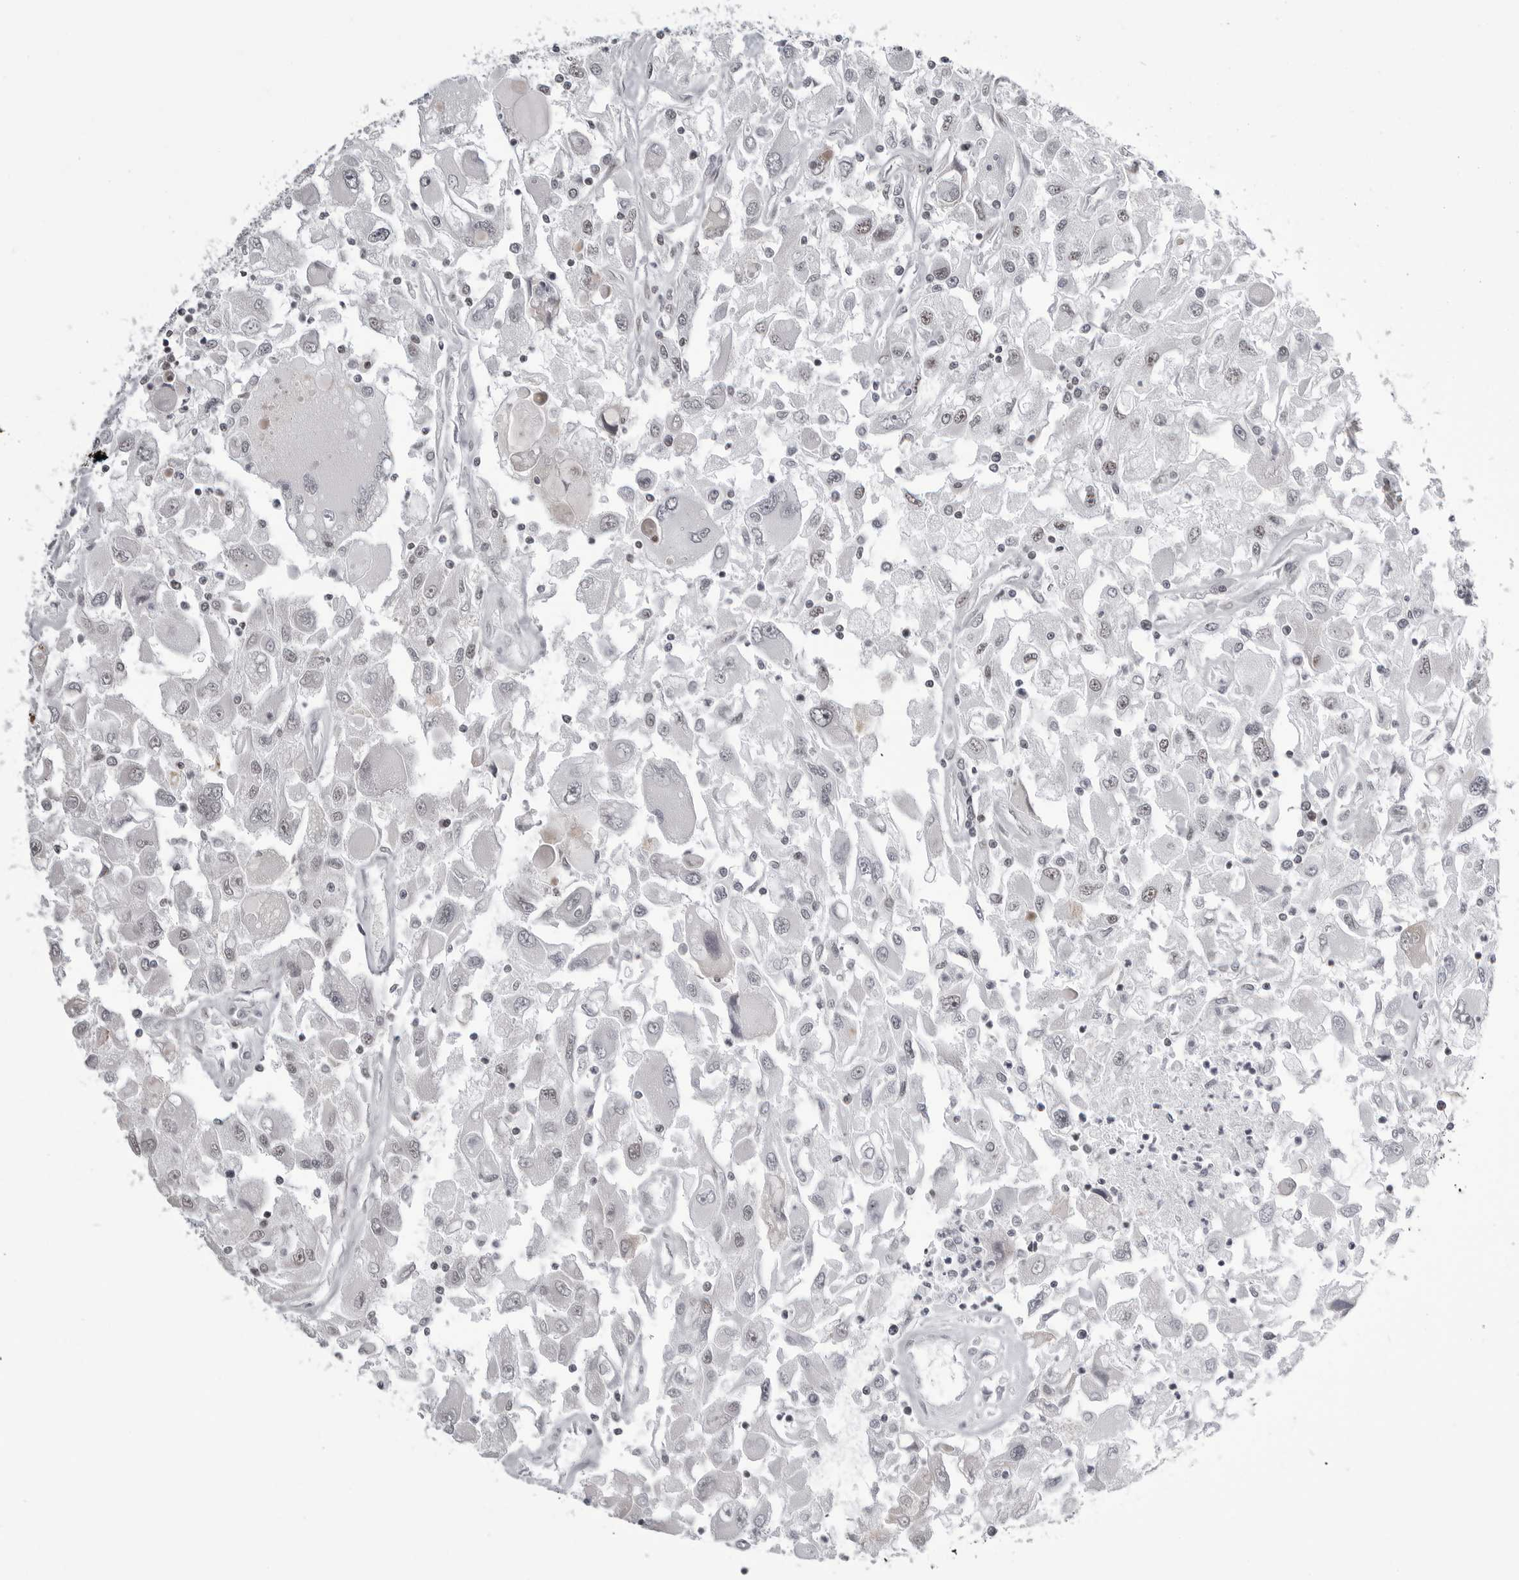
{"staining": {"intensity": "negative", "quantity": "none", "location": "none"}, "tissue": "renal cancer", "cell_type": "Tumor cells", "image_type": "cancer", "snomed": [{"axis": "morphology", "description": "Adenocarcinoma, NOS"}, {"axis": "topography", "description": "Kidney"}], "caption": "Immunohistochemical staining of human adenocarcinoma (renal) displays no significant staining in tumor cells.", "gene": "WRAP53", "patient": {"sex": "female", "age": 52}}